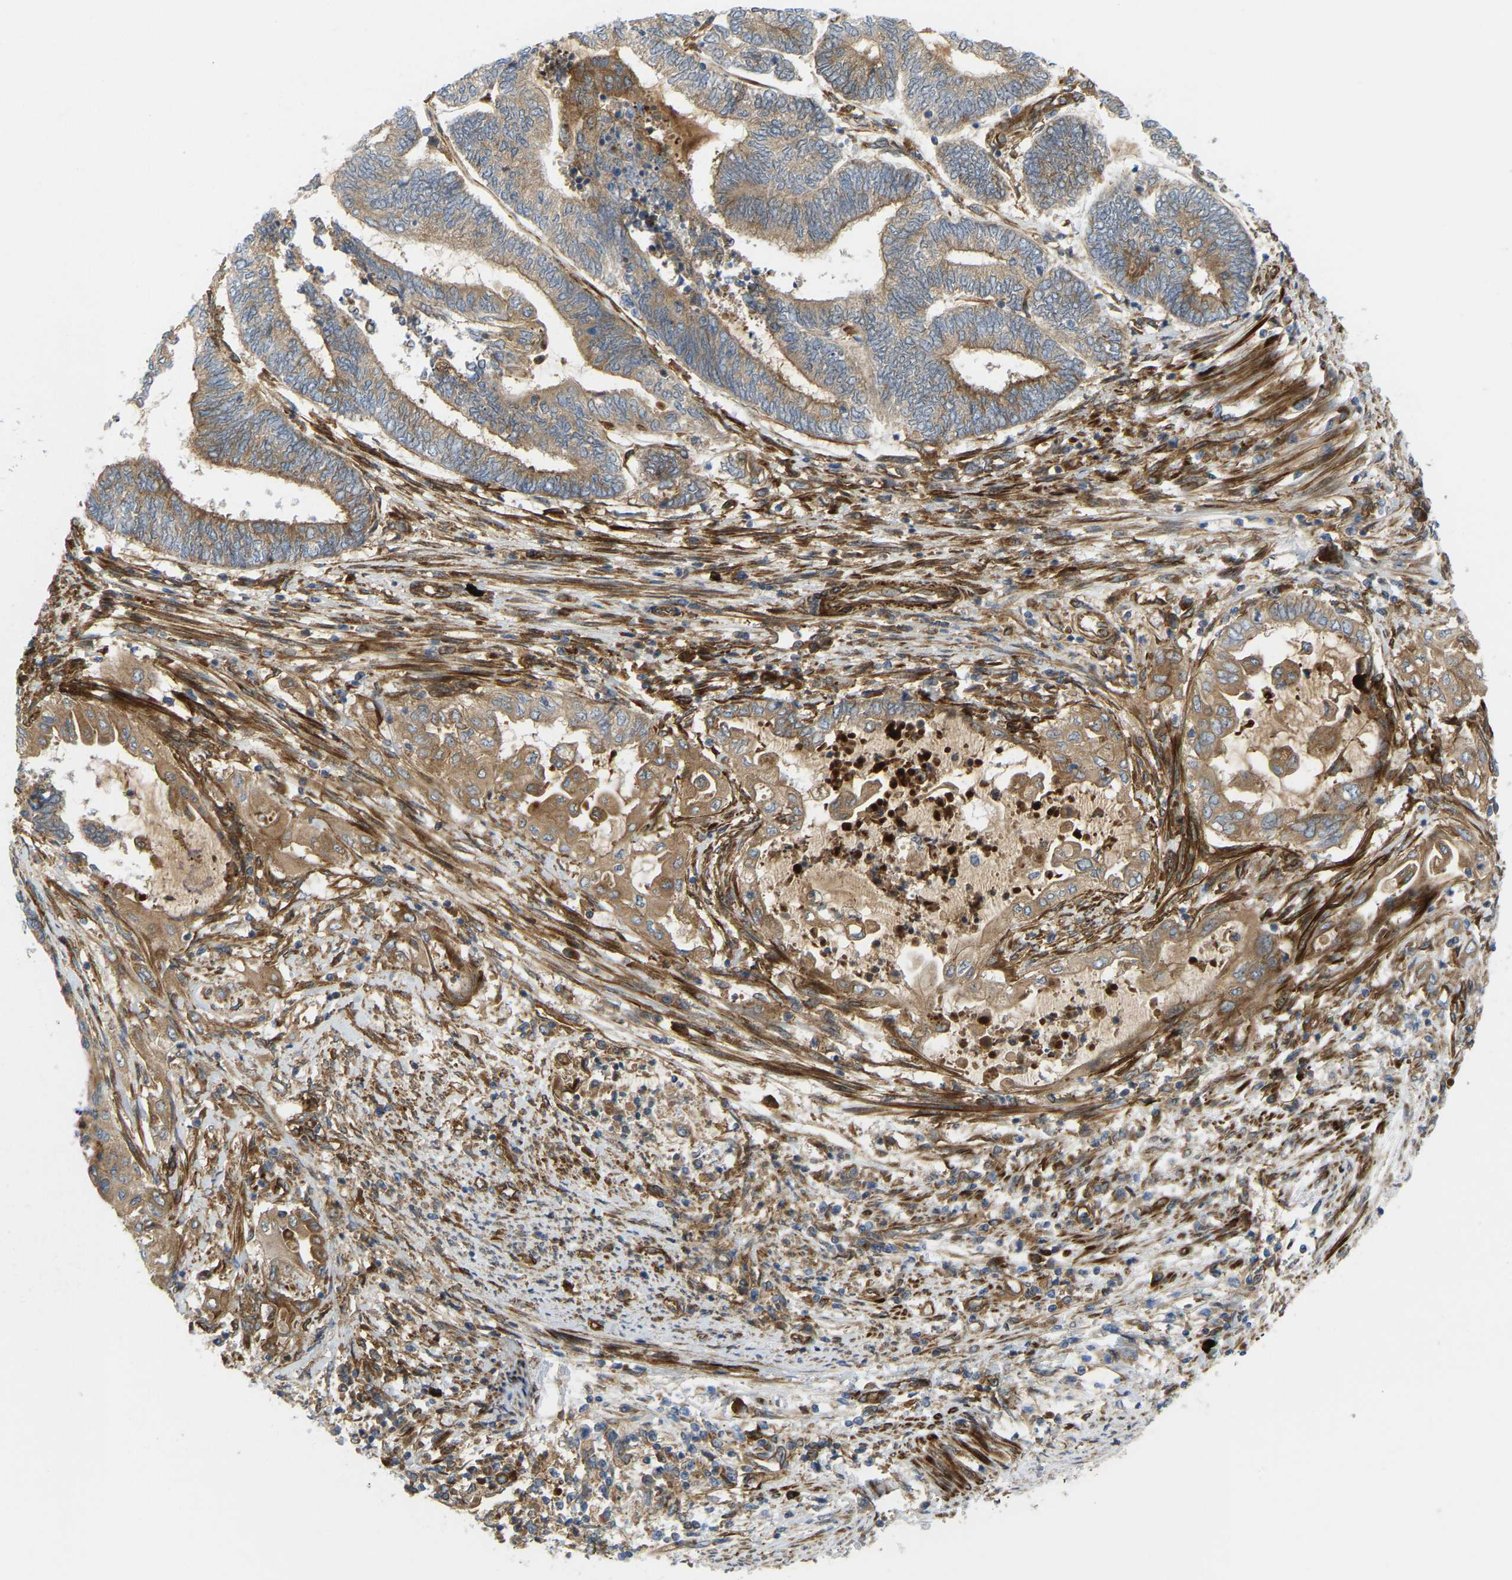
{"staining": {"intensity": "moderate", "quantity": "25%-75%", "location": "cytoplasmic/membranous"}, "tissue": "endometrial cancer", "cell_type": "Tumor cells", "image_type": "cancer", "snomed": [{"axis": "morphology", "description": "Adenocarcinoma, NOS"}, {"axis": "topography", "description": "Uterus"}, {"axis": "topography", "description": "Endometrium"}], "caption": "An immunohistochemistry image of neoplastic tissue is shown. Protein staining in brown labels moderate cytoplasmic/membranous positivity in endometrial adenocarcinoma within tumor cells. (Brightfield microscopy of DAB IHC at high magnification).", "gene": "PICALM", "patient": {"sex": "female", "age": 70}}